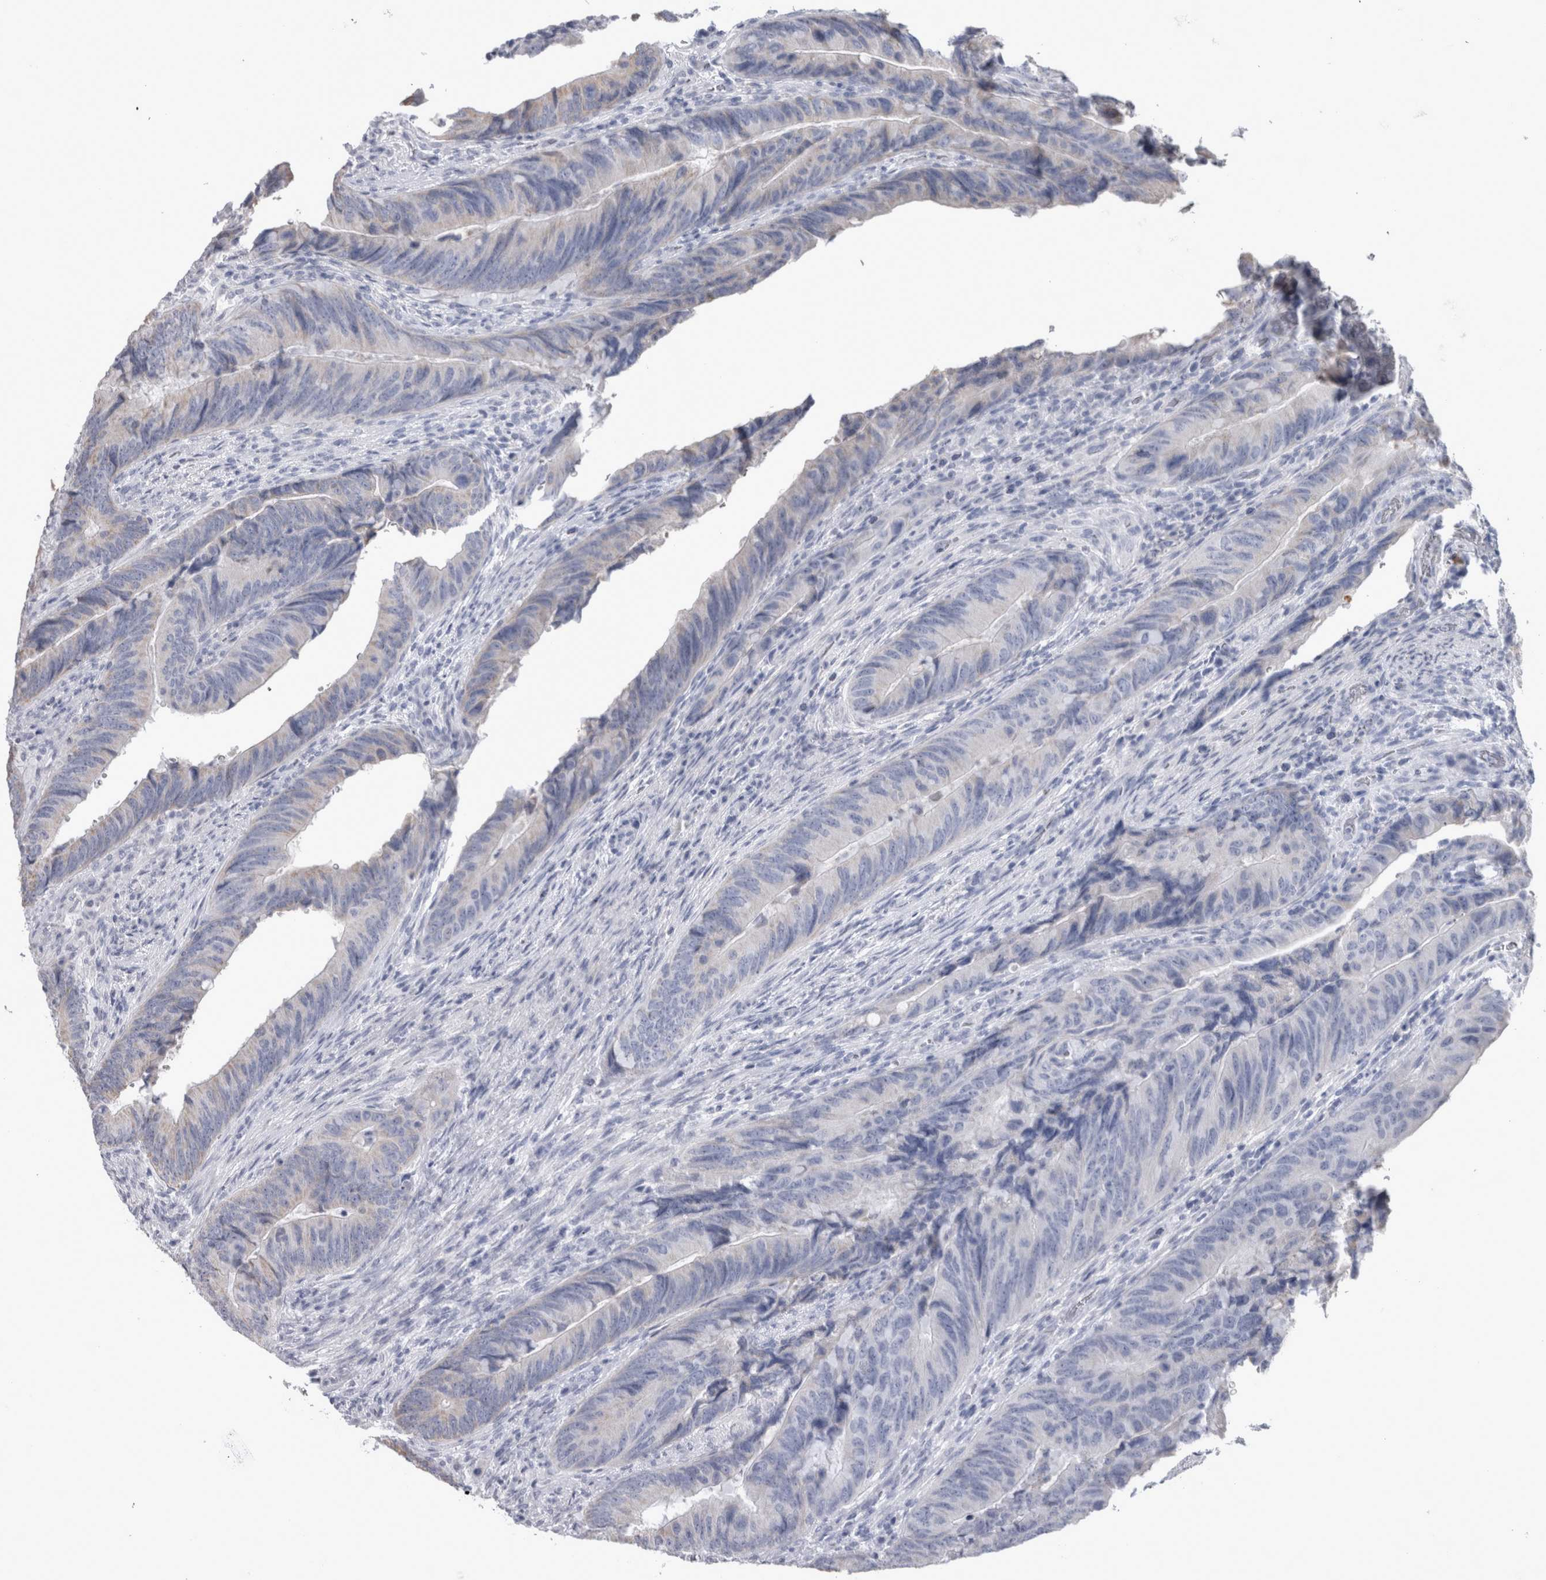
{"staining": {"intensity": "weak", "quantity": "<25%", "location": "cytoplasmic/membranous"}, "tissue": "colorectal cancer", "cell_type": "Tumor cells", "image_type": "cancer", "snomed": [{"axis": "morphology", "description": "Normal tissue, NOS"}, {"axis": "morphology", "description": "Adenocarcinoma, NOS"}, {"axis": "topography", "description": "Colon"}], "caption": "Immunohistochemistry histopathology image of colorectal cancer stained for a protein (brown), which exhibits no positivity in tumor cells.", "gene": "MSMB", "patient": {"sex": "male", "age": 56}}